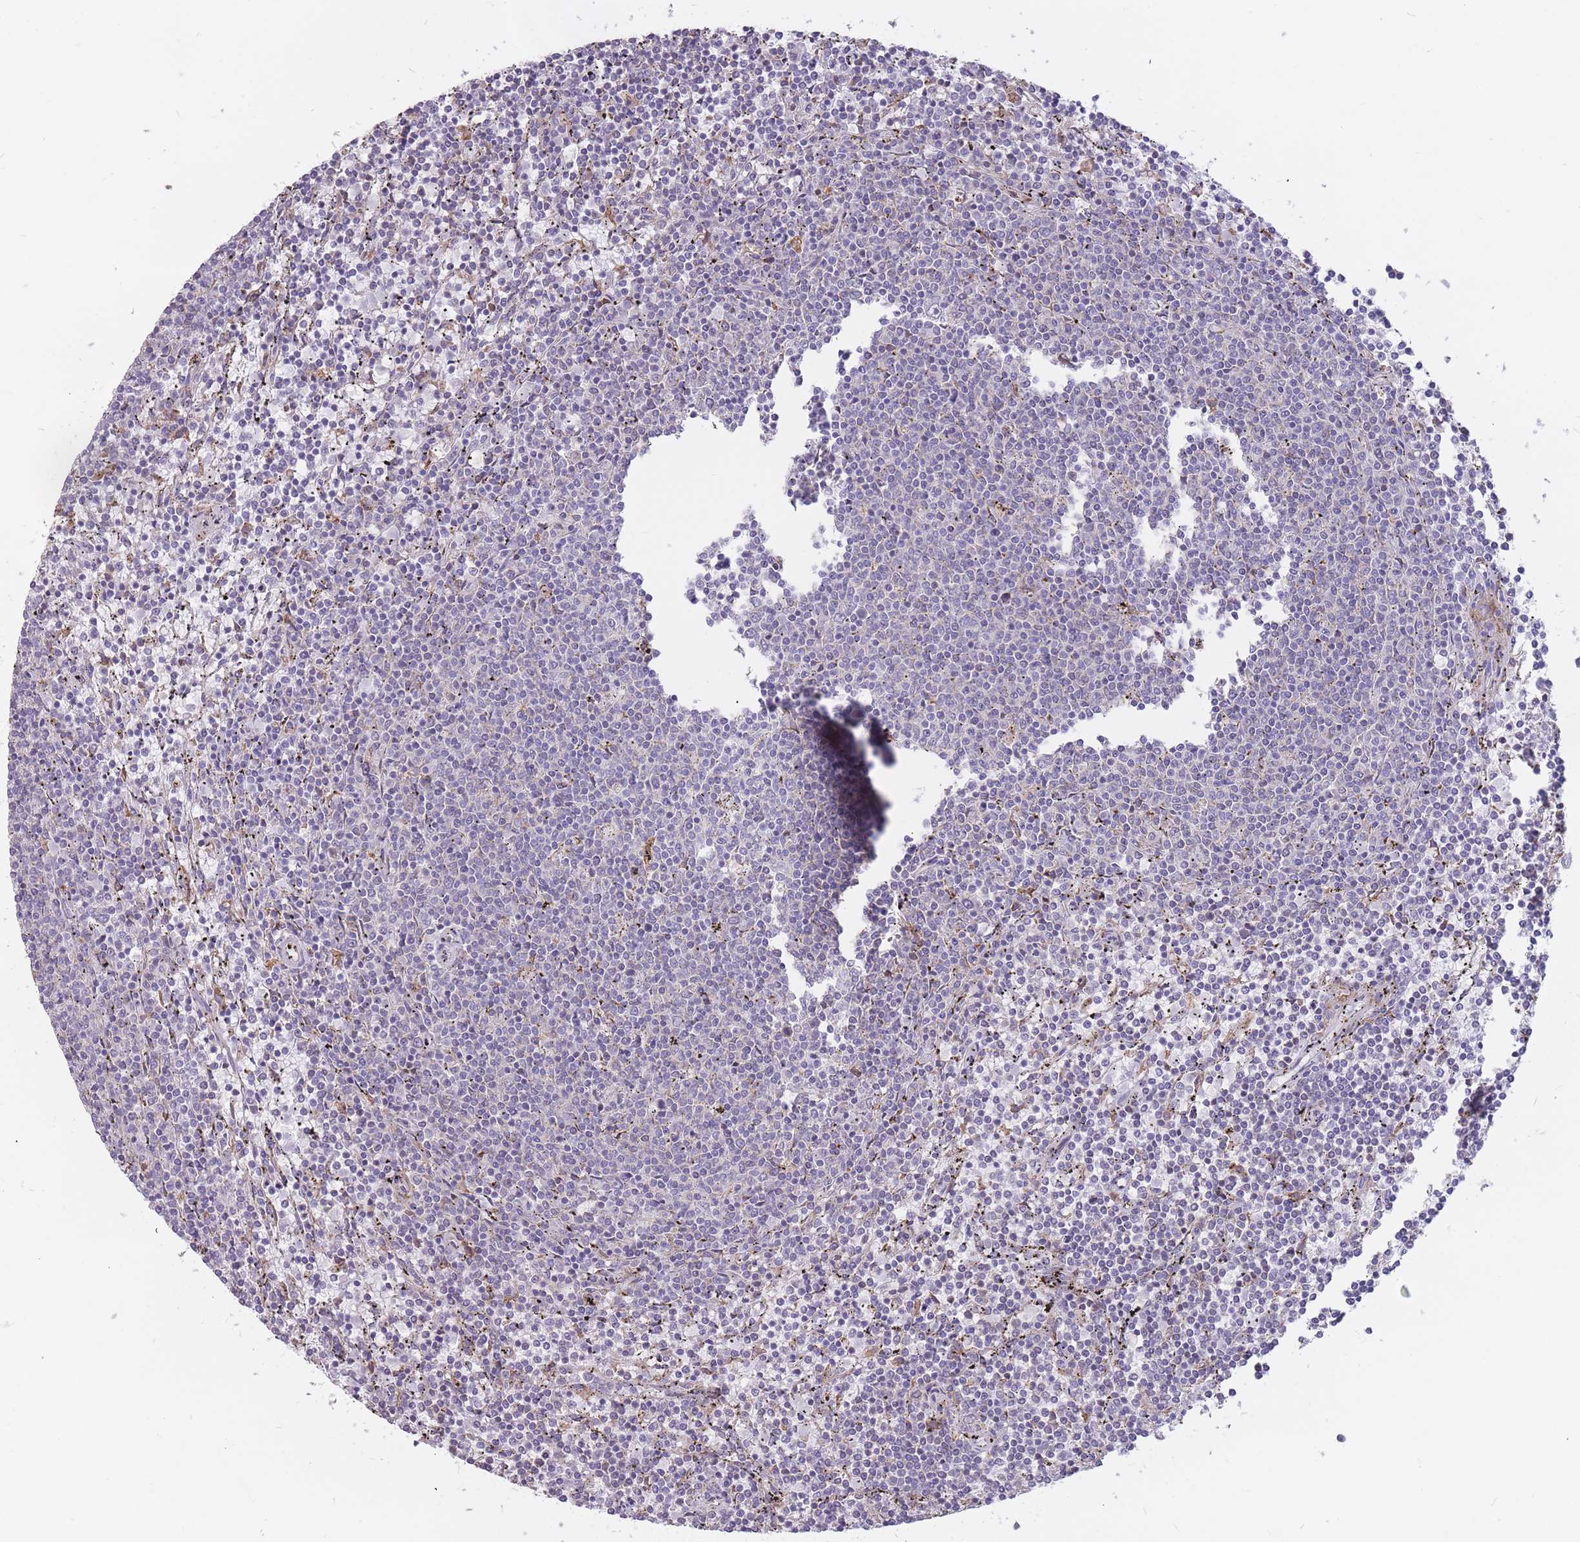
{"staining": {"intensity": "negative", "quantity": "none", "location": "none"}, "tissue": "lymphoma", "cell_type": "Tumor cells", "image_type": "cancer", "snomed": [{"axis": "morphology", "description": "Malignant lymphoma, non-Hodgkin's type, Low grade"}, {"axis": "topography", "description": "Spleen"}], "caption": "A high-resolution micrograph shows immunohistochemistry staining of lymphoma, which reveals no significant expression in tumor cells. Brightfield microscopy of IHC stained with DAB (brown) and hematoxylin (blue), captured at high magnification.", "gene": "TRAPPC5", "patient": {"sex": "female", "age": 50}}